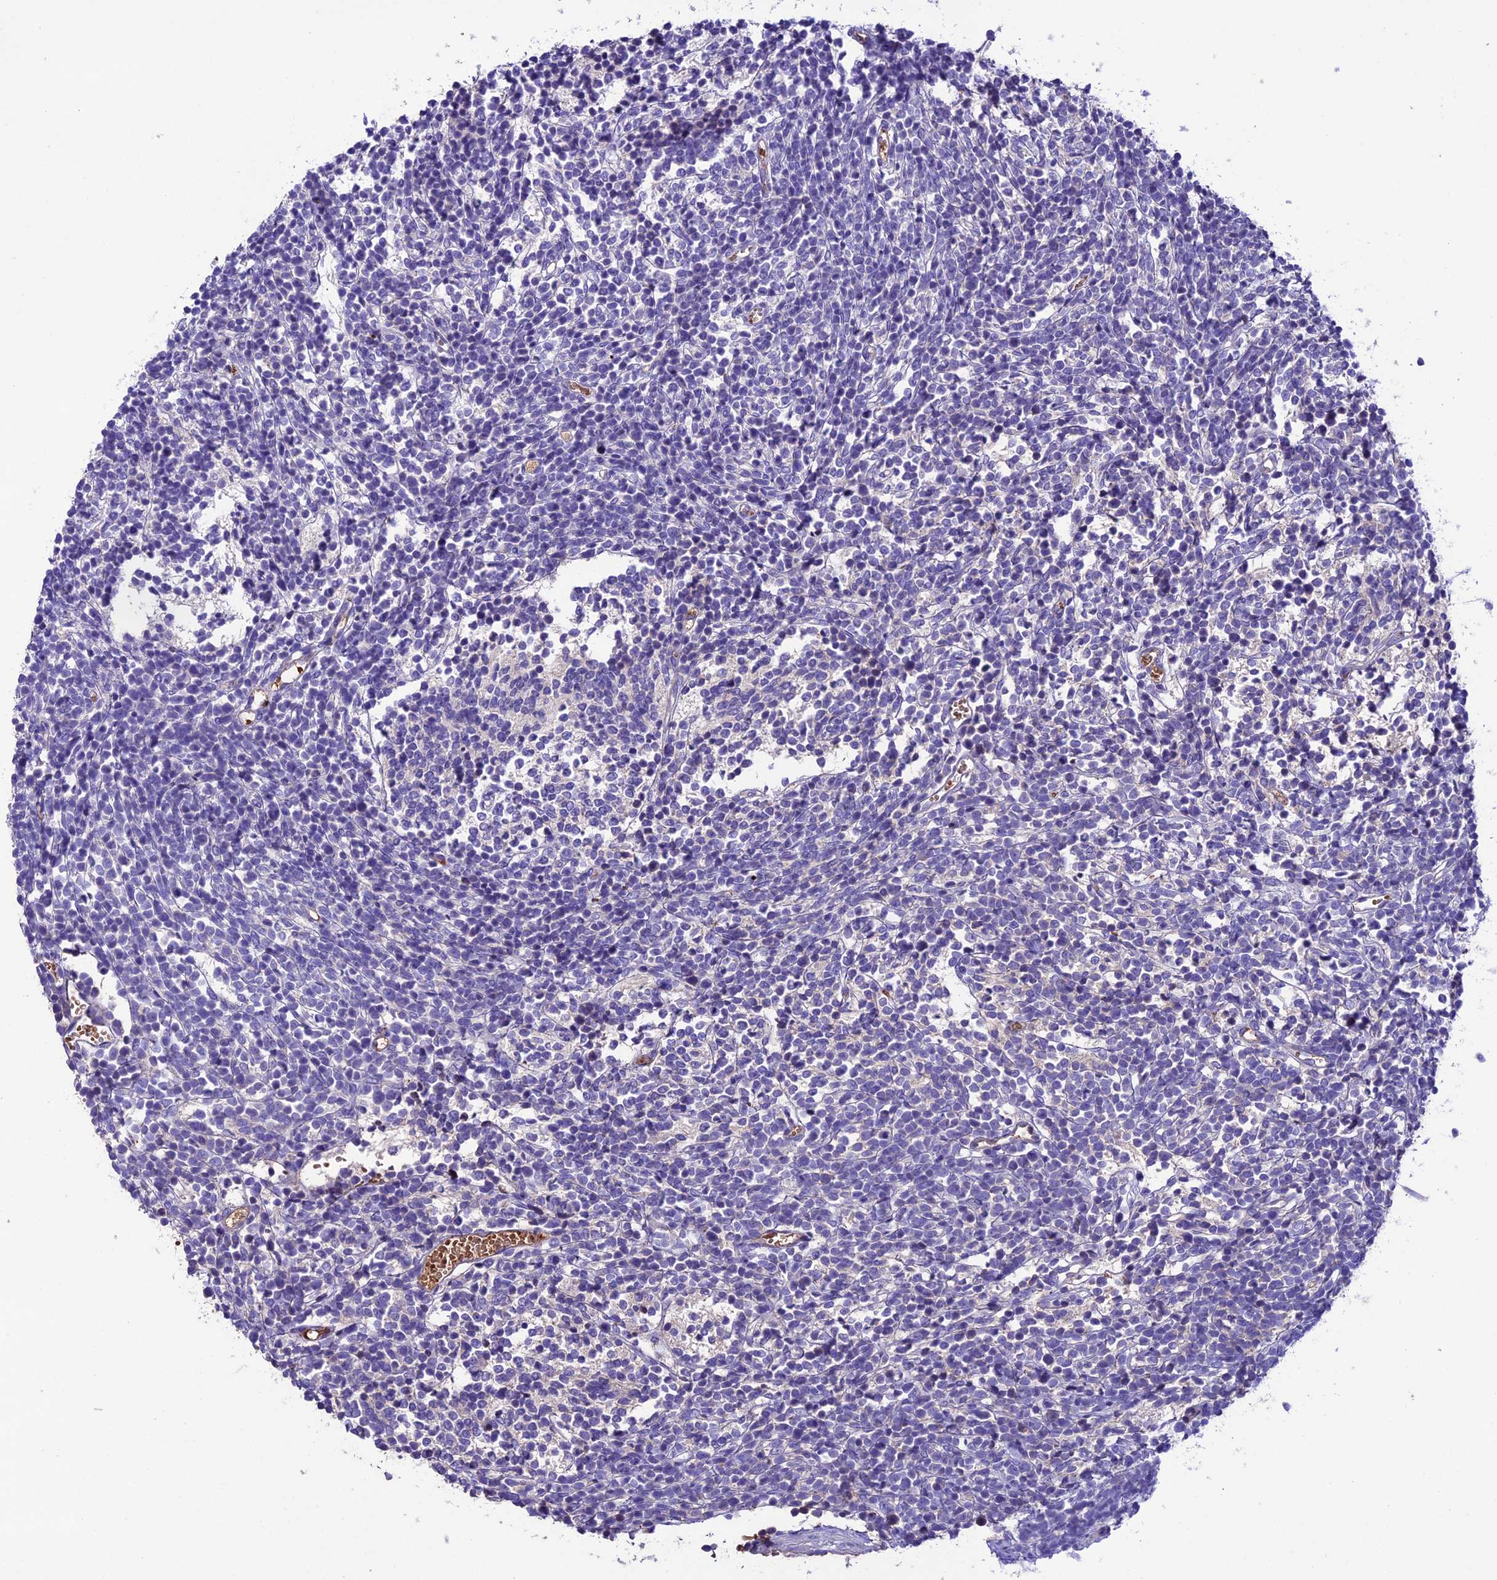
{"staining": {"intensity": "negative", "quantity": "none", "location": "none"}, "tissue": "glioma", "cell_type": "Tumor cells", "image_type": "cancer", "snomed": [{"axis": "morphology", "description": "Glioma, malignant, Low grade"}, {"axis": "topography", "description": "Brain"}], "caption": "Immunohistochemical staining of human malignant glioma (low-grade) demonstrates no significant expression in tumor cells.", "gene": "TCP11L2", "patient": {"sex": "female", "age": 1}}